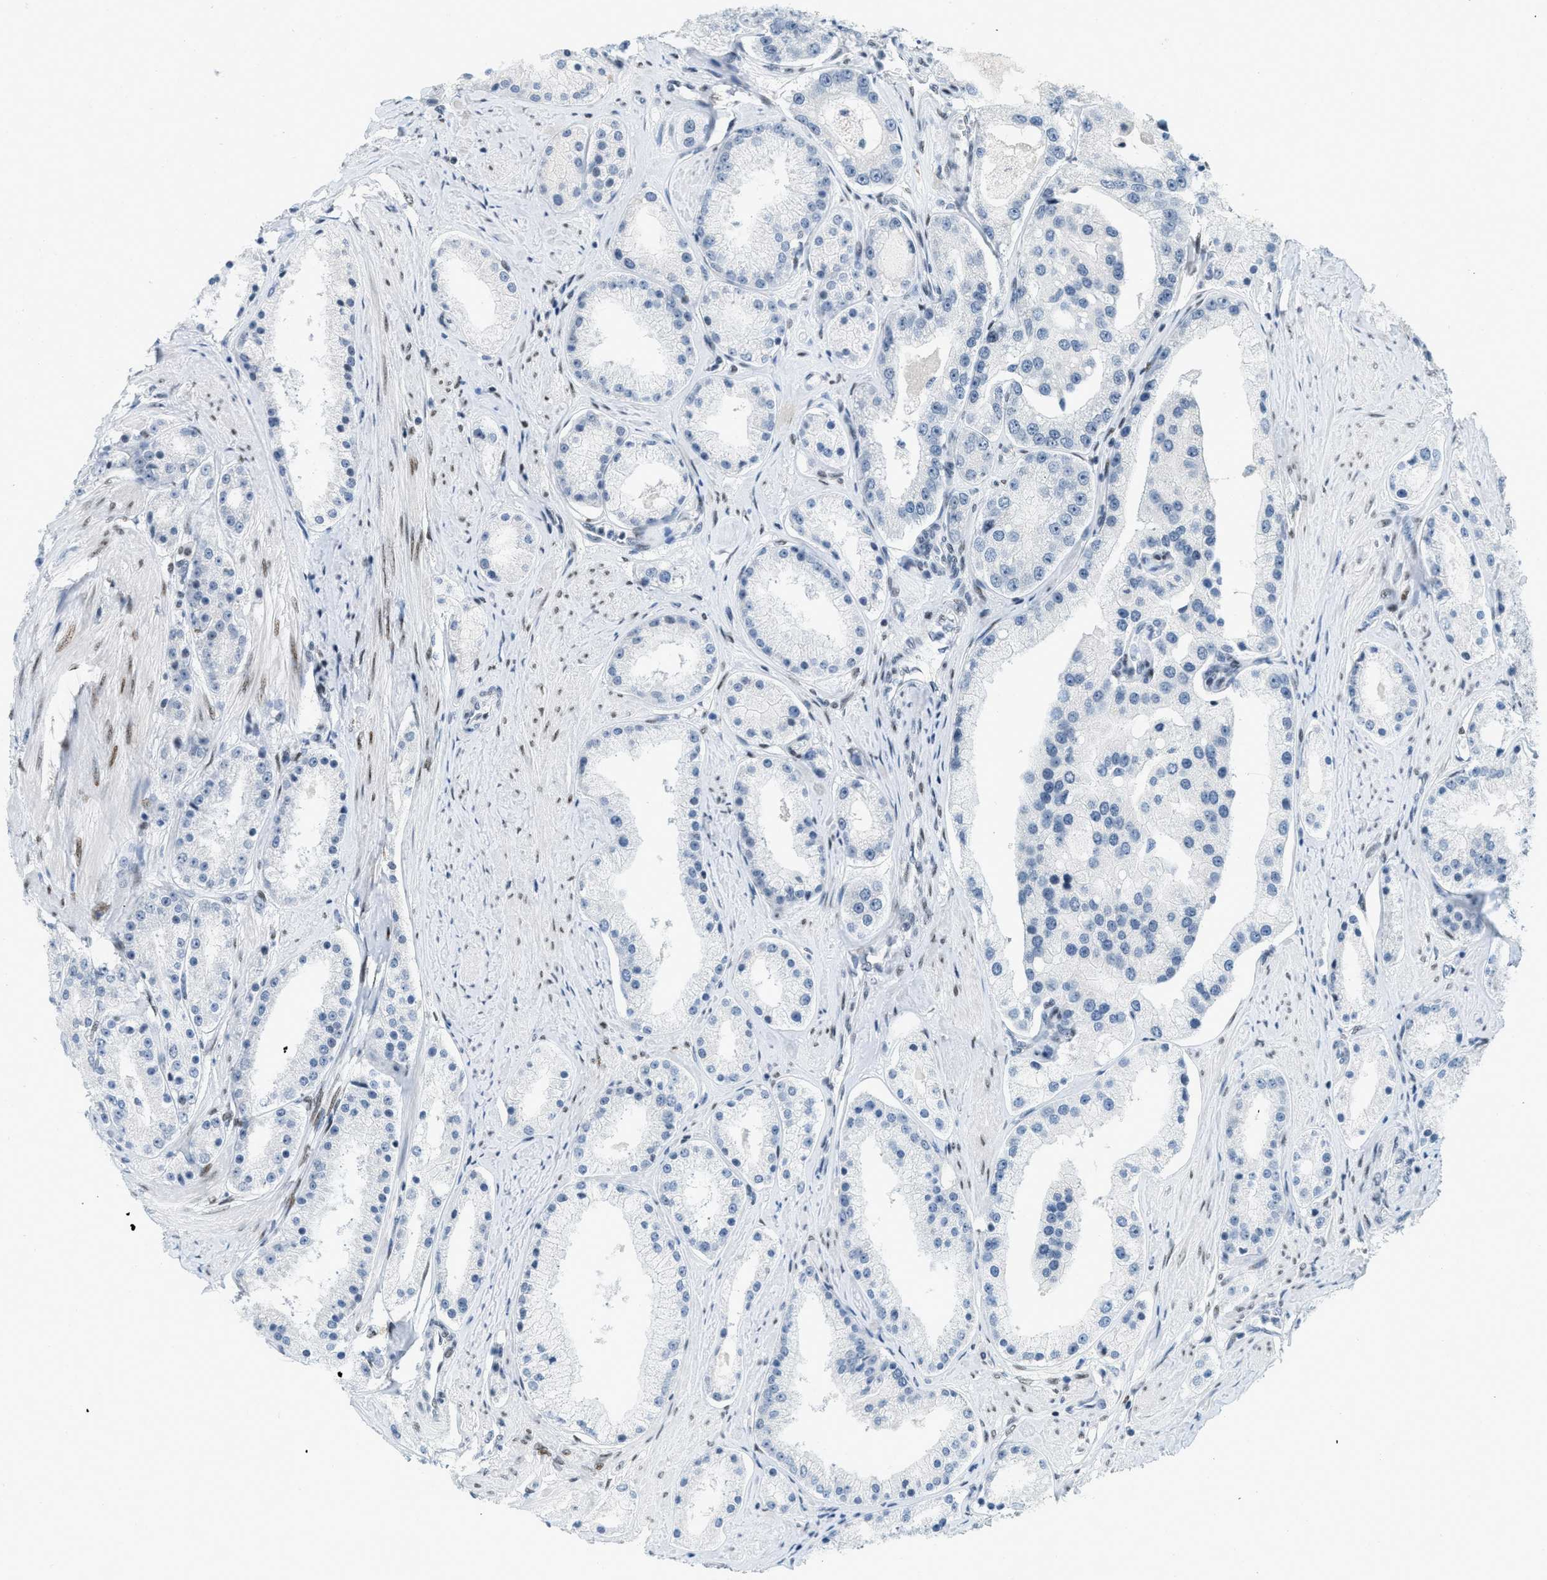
{"staining": {"intensity": "negative", "quantity": "none", "location": "none"}, "tissue": "prostate cancer", "cell_type": "Tumor cells", "image_type": "cancer", "snomed": [{"axis": "morphology", "description": "Adenocarcinoma, Low grade"}, {"axis": "topography", "description": "Prostate"}], "caption": "IHC photomicrograph of neoplastic tissue: human prostate cancer (adenocarcinoma (low-grade)) stained with DAB (3,3'-diaminobenzidine) displays no significant protein expression in tumor cells. (Immunohistochemistry (ihc), brightfield microscopy, high magnification).", "gene": "PBX1", "patient": {"sex": "male", "age": 63}}